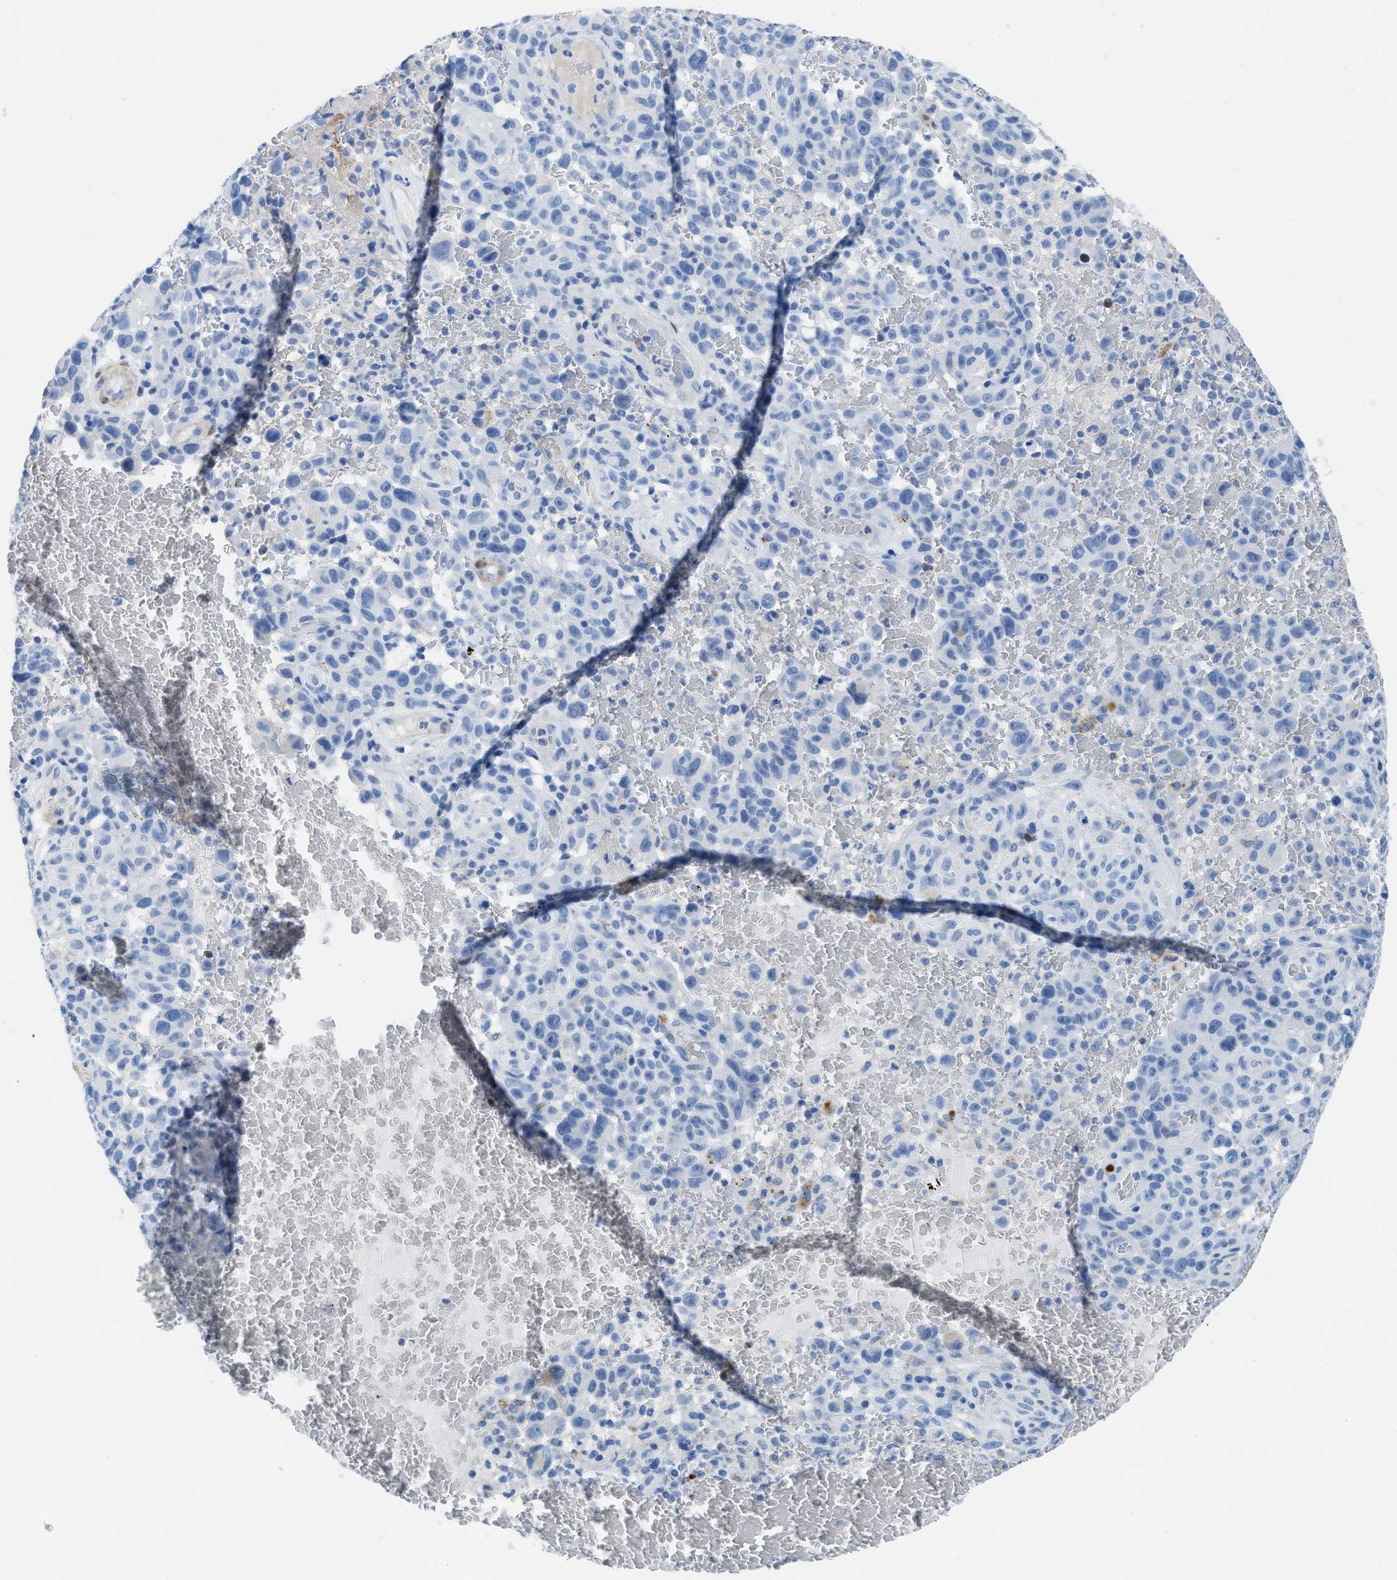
{"staining": {"intensity": "negative", "quantity": "none", "location": "none"}, "tissue": "melanoma", "cell_type": "Tumor cells", "image_type": "cancer", "snomed": [{"axis": "morphology", "description": "Malignant melanoma, NOS"}, {"axis": "topography", "description": "Skin"}], "caption": "Immunohistochemistry (IHC) of human malignant melanoma reveals no expression in tumor cells.", "gene": "NKAIN3", "patient": {"sex": "female", "age": 82}}